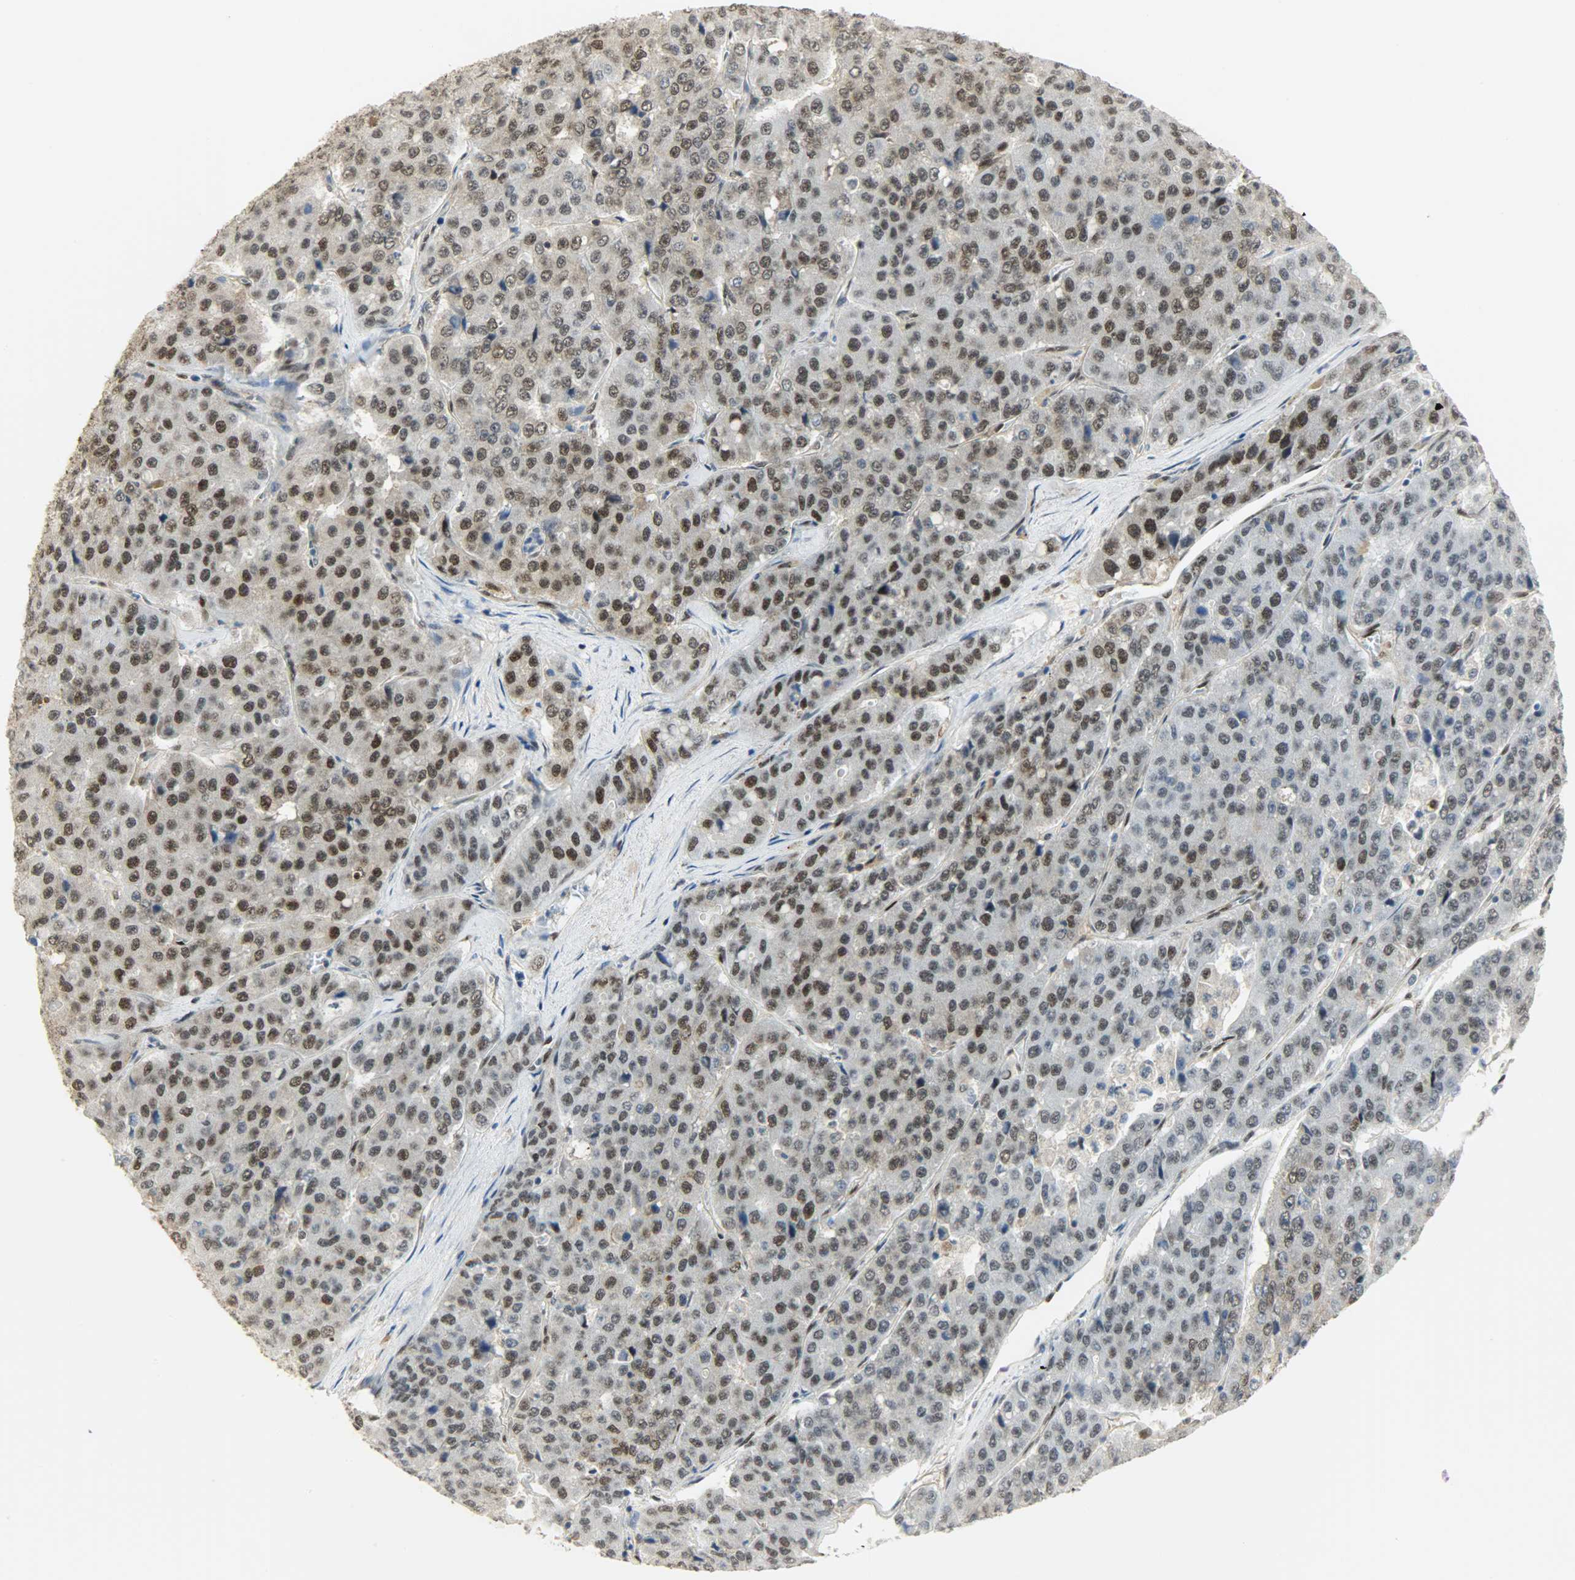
{"staining": {"intensity": "moderate", "quantity": "25%-75%", "location": "nuclear"}, "tissue": "pancreatic cancer", "cell_type": "Tumor cells", "image_type": "cancer", "snomed": [{"axis": "morphology", "description": "Adenocarcinoma, NOS"}, {"axis": "topography", "description": "Pancreas"}], "caption": "A high-resolution image shows immunohistochemistry staining of pancreatic cancer, which reveals moderate nuclear staining in about 25%-75% of tumor cells.", "gene": "NPEPL1", "patient": {"sex": "male", "age": 50}}